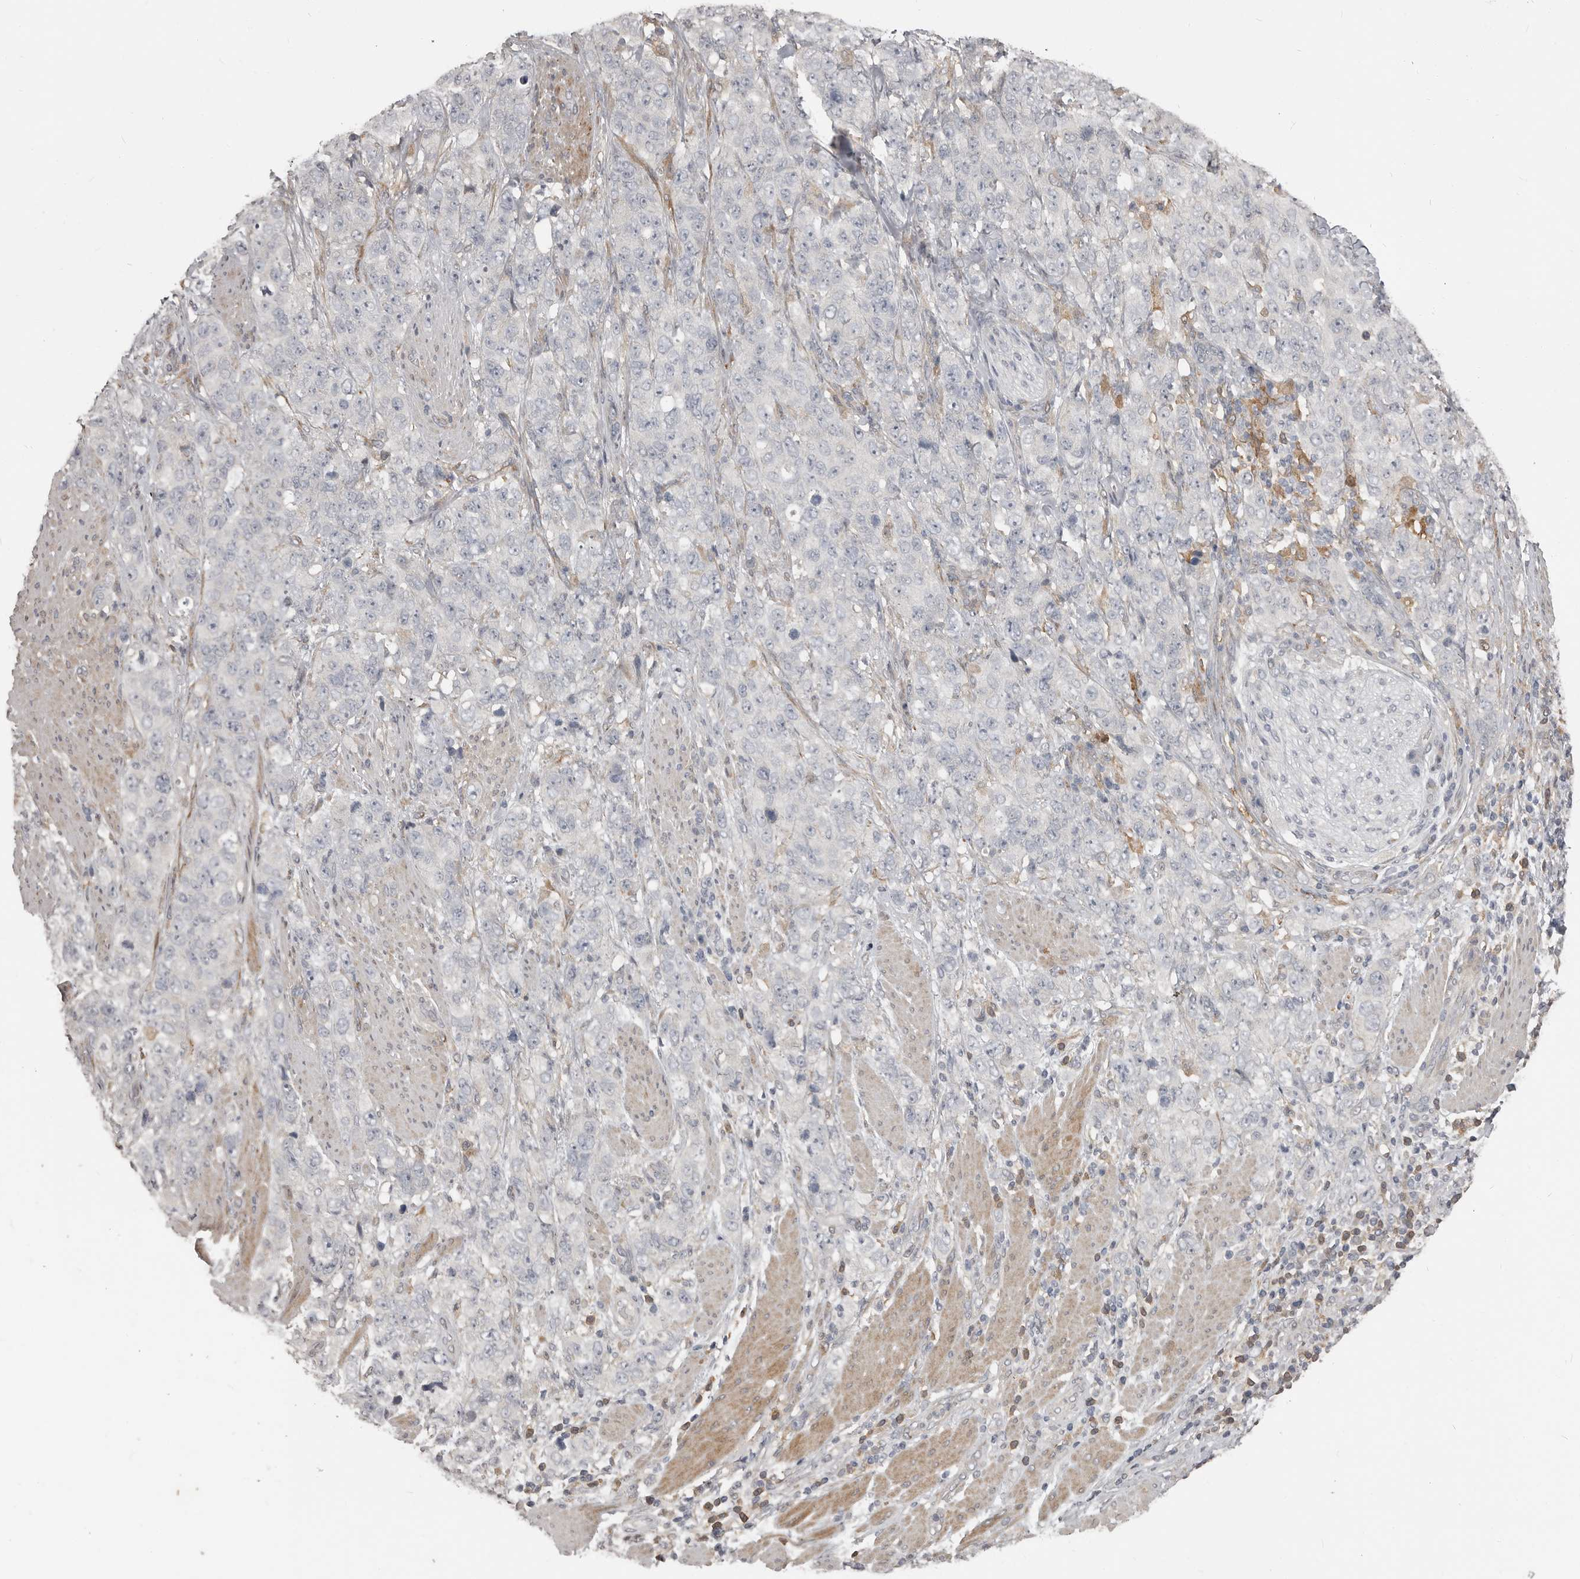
{"staining": {"intensity": "negative", "quantity": "none", "location": "none"}, "tissue": "stomach cancer", "cell_type": "Tumor cells", "image_type": "cancer", "snomed": [{"axis": "morphology", "description": "Adenocarcinoma, NOS"}, {"axis": "topography", "description": "Stomach"}], "caption": "Stomach cancer (adenocarcinoma) was stained to show a protein in brown. There is no significant positivity in tumor cells.", "gene": "KCNJ8", "patient": {"sex": "male", "age": 48}}